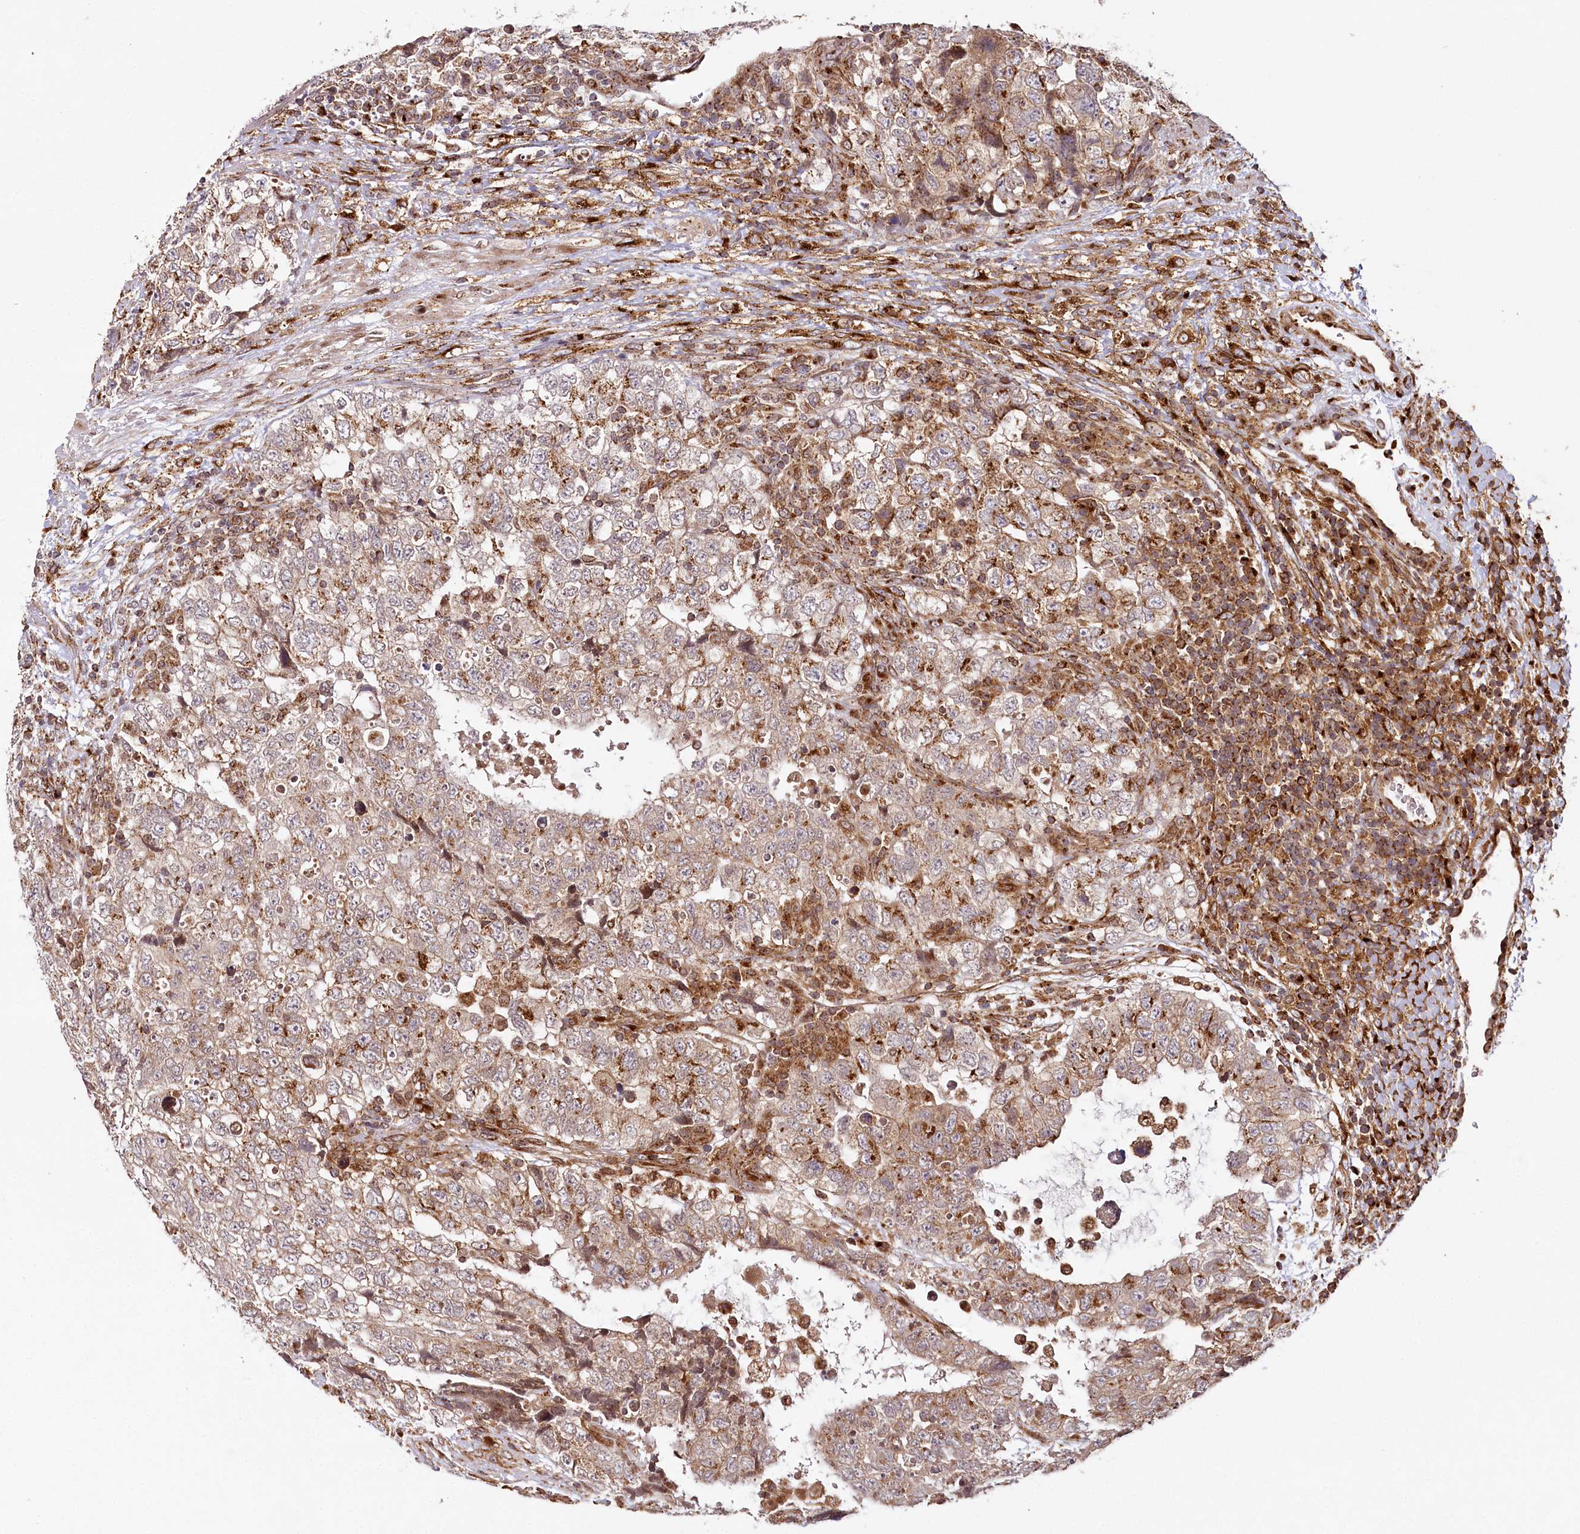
{"staining": {"intensity": "moderate", "quantity": ">75%", "location": "cytoplasmic/membranous"}, "tissue": "testis cancer", "cell_type": "Tumor cells", "image_type": "cancer", "snomed": [{"axis": "morphology", "description": "Carcinoma, Embryonal, NOS"}, {"axis": "topography", "description": "Testis"}], "caption": "Human testis embryonal carcinoma stained for a protein (brown) reveals moderate cytoplasmic/membranous positive expression in about >75% of tumor cells.", "gene": "COPG1", "patient": {"sex": "male", "age": 37}}